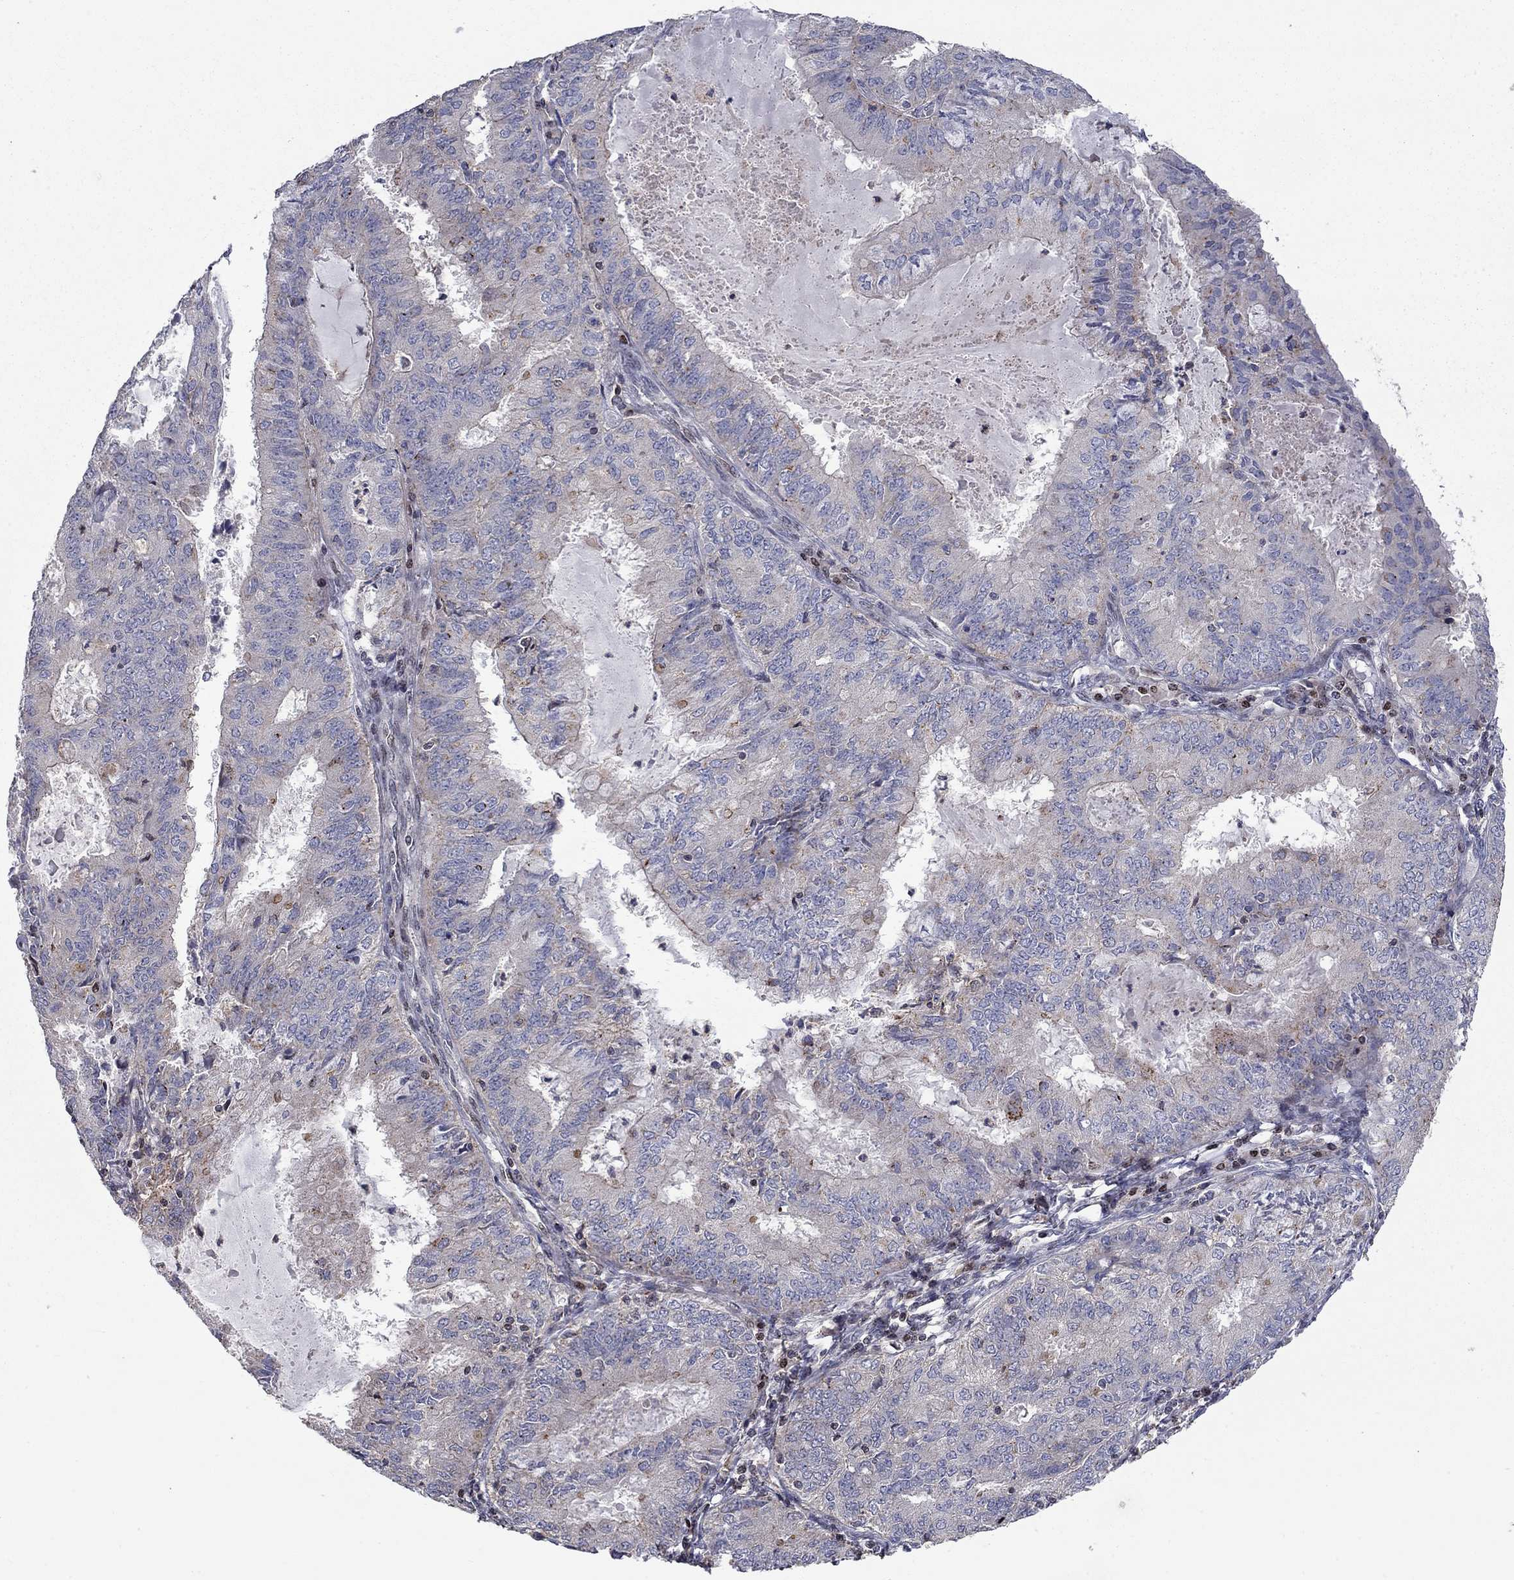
{"staining": {"intensity": "strong", "quantity": "<25%", "location": "cytoplasmic/membranous"}, "tissue": "endometrial cancer", "cell_type": "Tumor cells", "image_type": "cancer", "snomed": [{"axis": "morphology", "description": "Adenocarcinoma, NOS"}, {"axis": "topography", "description": "Endometrium"}], "caption": "IHC of human endometrial cancer (adenocarcinoma) reveals medium levels of strong cytoplasmic/membranous positivity in about <25% of tumor cells. Nuclei are stained in blue.", "gene": "ERN2", "patient": {"sex": "female", "age": 57}}